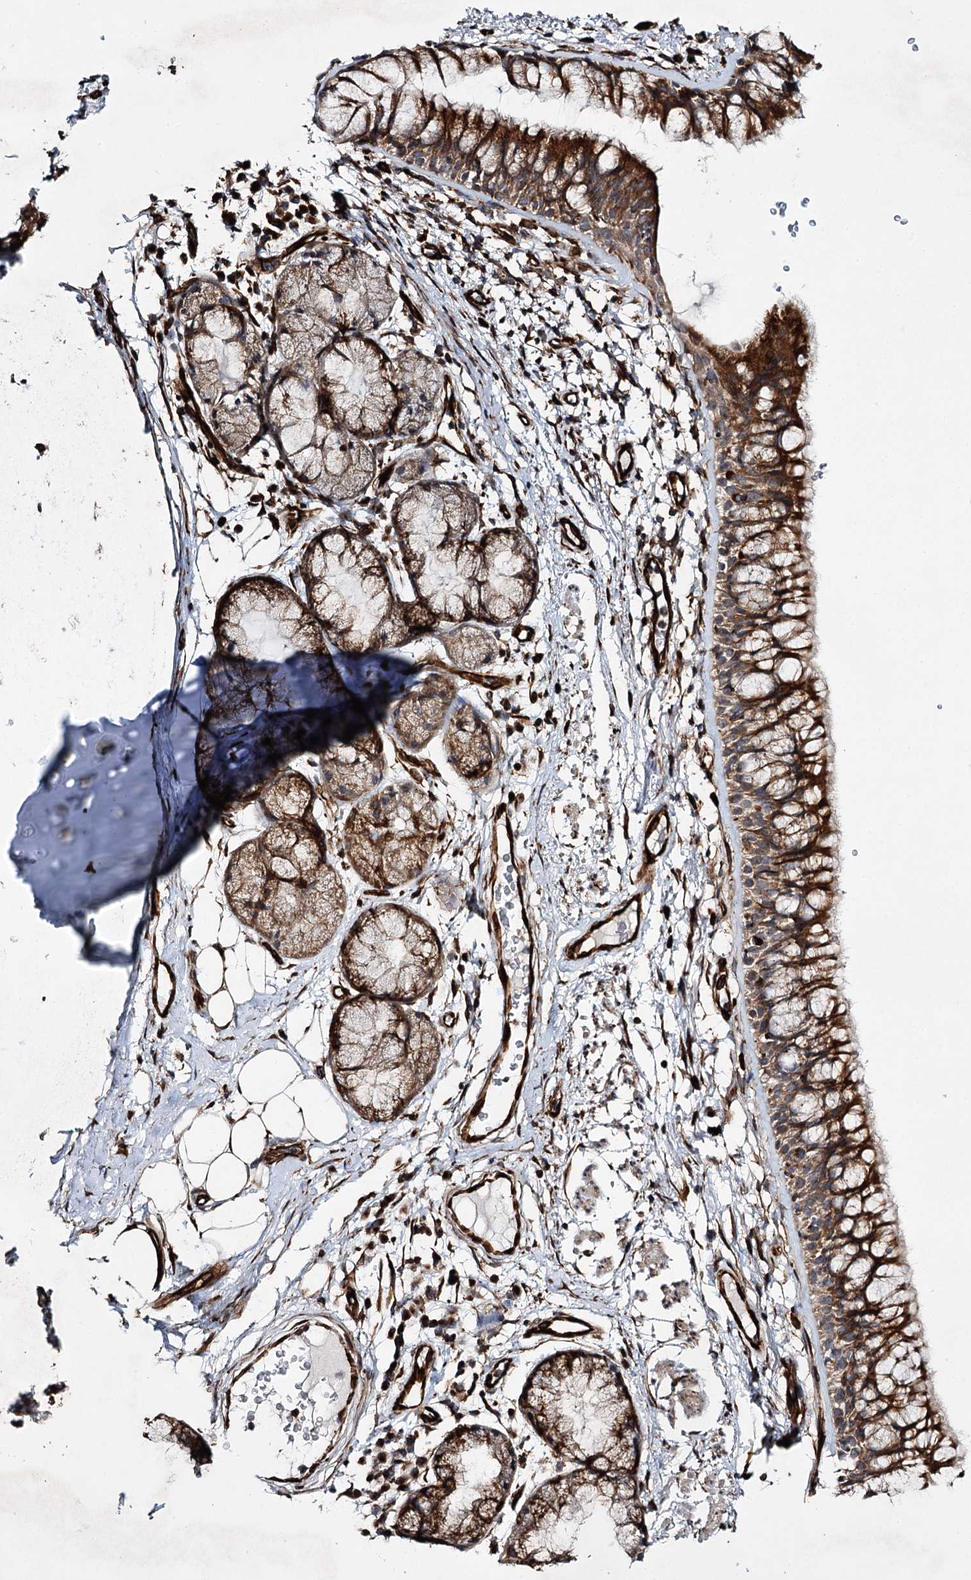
{"staining": {"intensity": "strong", "quantity": "25%-75%", "location": "cytoplasmic/membranous"}, "tissue": "bronchus", "cell_type": "Respiratory epithelial cells", "image_type": "normal", "snomed": [{"axis": "morphology", "description": "Normal tissue, NOS"}, {"axis": "topography", "description": "Cartilage tissue"}, {"axis": "topography", "description": "Bronchus"}], "caption": "Brown immunohistochemical staining in normal bronchus demonstrates strong cytoplasmic/membranous expression in approximately 25%-75% of respiratory epithelial cells. The staining is performed using DAB (3,3'-diaminobenzidine) brown chromogen to label protein expression. The nuclei are counter-stained blue using hematoxylin.", "gene": "DPEP2", "patient": {"sex": "female", "age": 73}}